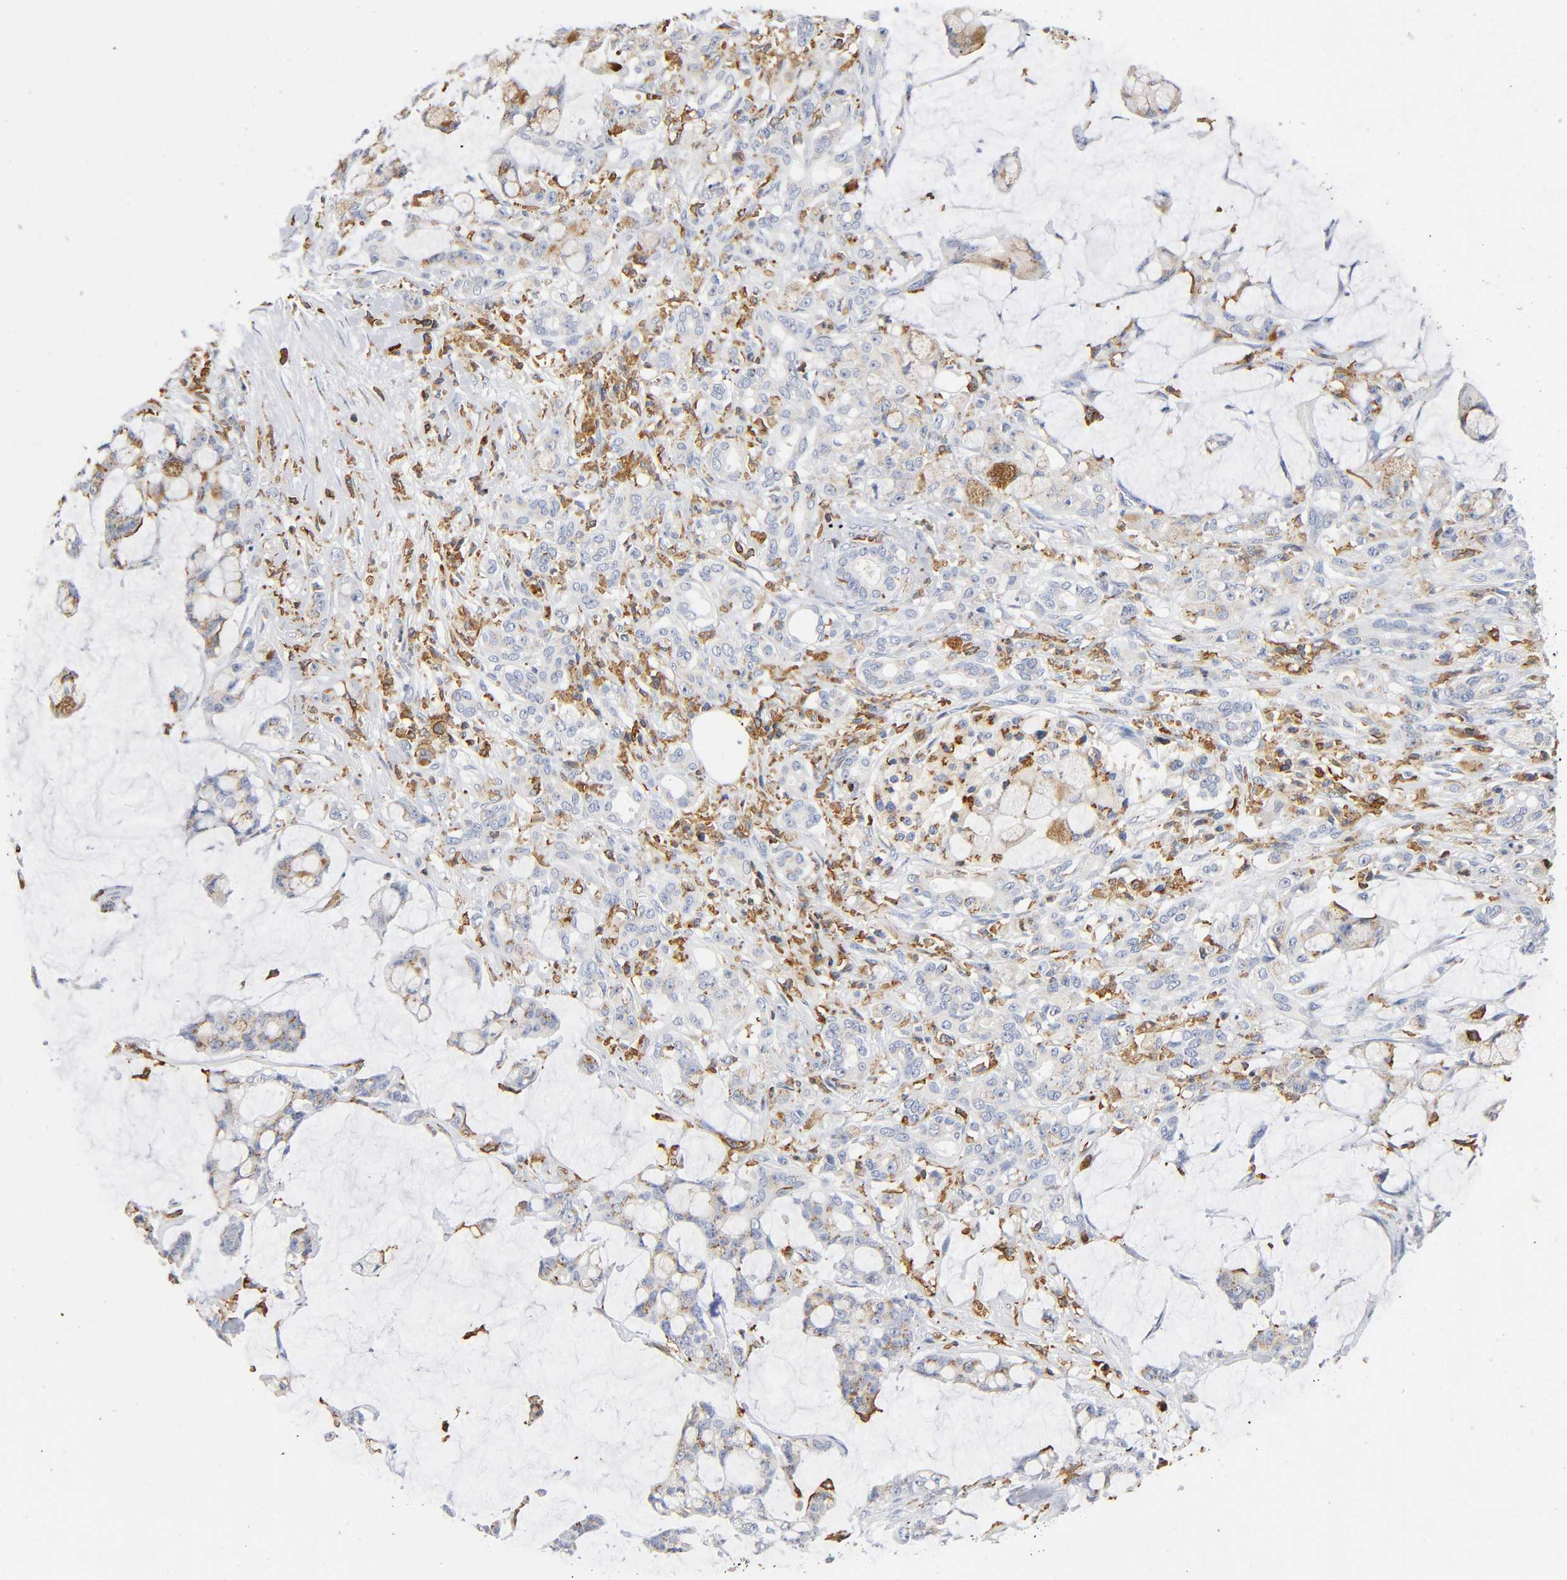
{"staining": {"intensity": "moderate", "quantity": ">75%", "location": "cytoplasmic/membranous"}, "tissue": "pancreatic cancer", "cell_type": "Tumor cells", "image_type": "cancer", "snomed": [{"axis": "morphology", "description": "Adenocarcinoma, NOS"}, {"axis": "topography", "description": "Pancreas"}], "caption": "A photomicrograph of pancreatic cancer (adenocarcinoma) stained for a protein shows moderate cytoplasmic/membranous brown staining in tumor cells.", "gene": "CAPN10", "patient": {"sex": "female", "age": 73}}